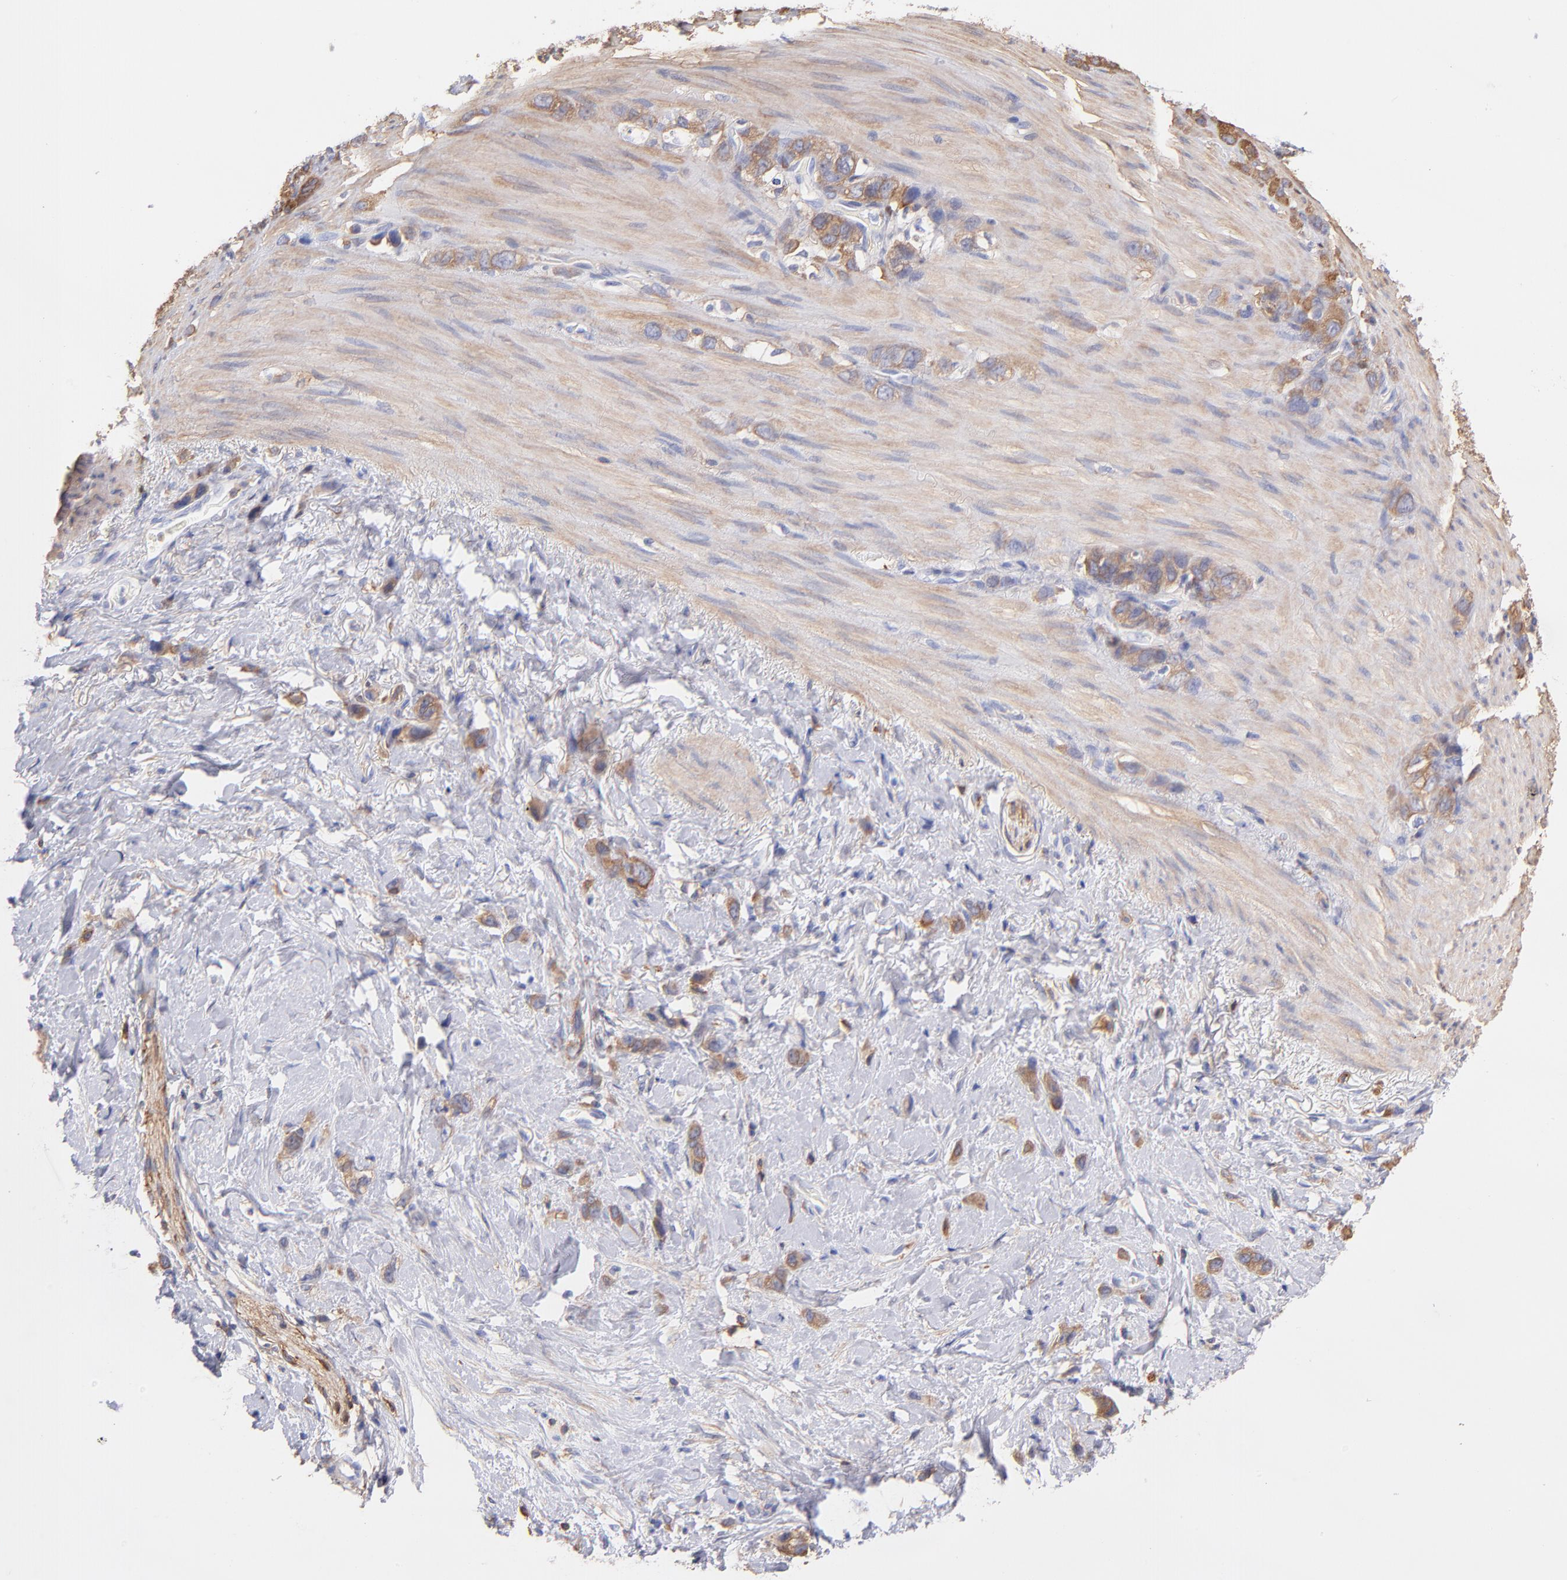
{"staining": {"intensity": "moderate", "quantity": ">75%", "location": "cytoplasmic/membranous"}, "tissue": "stomach cancer", "cell_type": "Tumor cells", "image_type": "cancer", "snomed": [{"axis": "morphology", "description": "Normal tissue, NOS"}, {"axis": "morphology", "description": "Adenocarcinoma, NOS"}, {"axis": "morphology", "description": "Adenocarcinoma, High grade"}, {"axis": "topography", "description": "Stomach, upper"}, {"axis": "topography", "description": "Stomach"}], "caption": "This micrograph shows stomach cancer (adenocarcinoma) stained with immunohistochemistry (IHC) to label a protein in brown. The cytoplasmic/membranous of tumor cells show moderate positivity for the protein. Nuclei are counter-stained blue.", "gene": "PRKCA", "patient": {"sex": "female", "age": 65}}